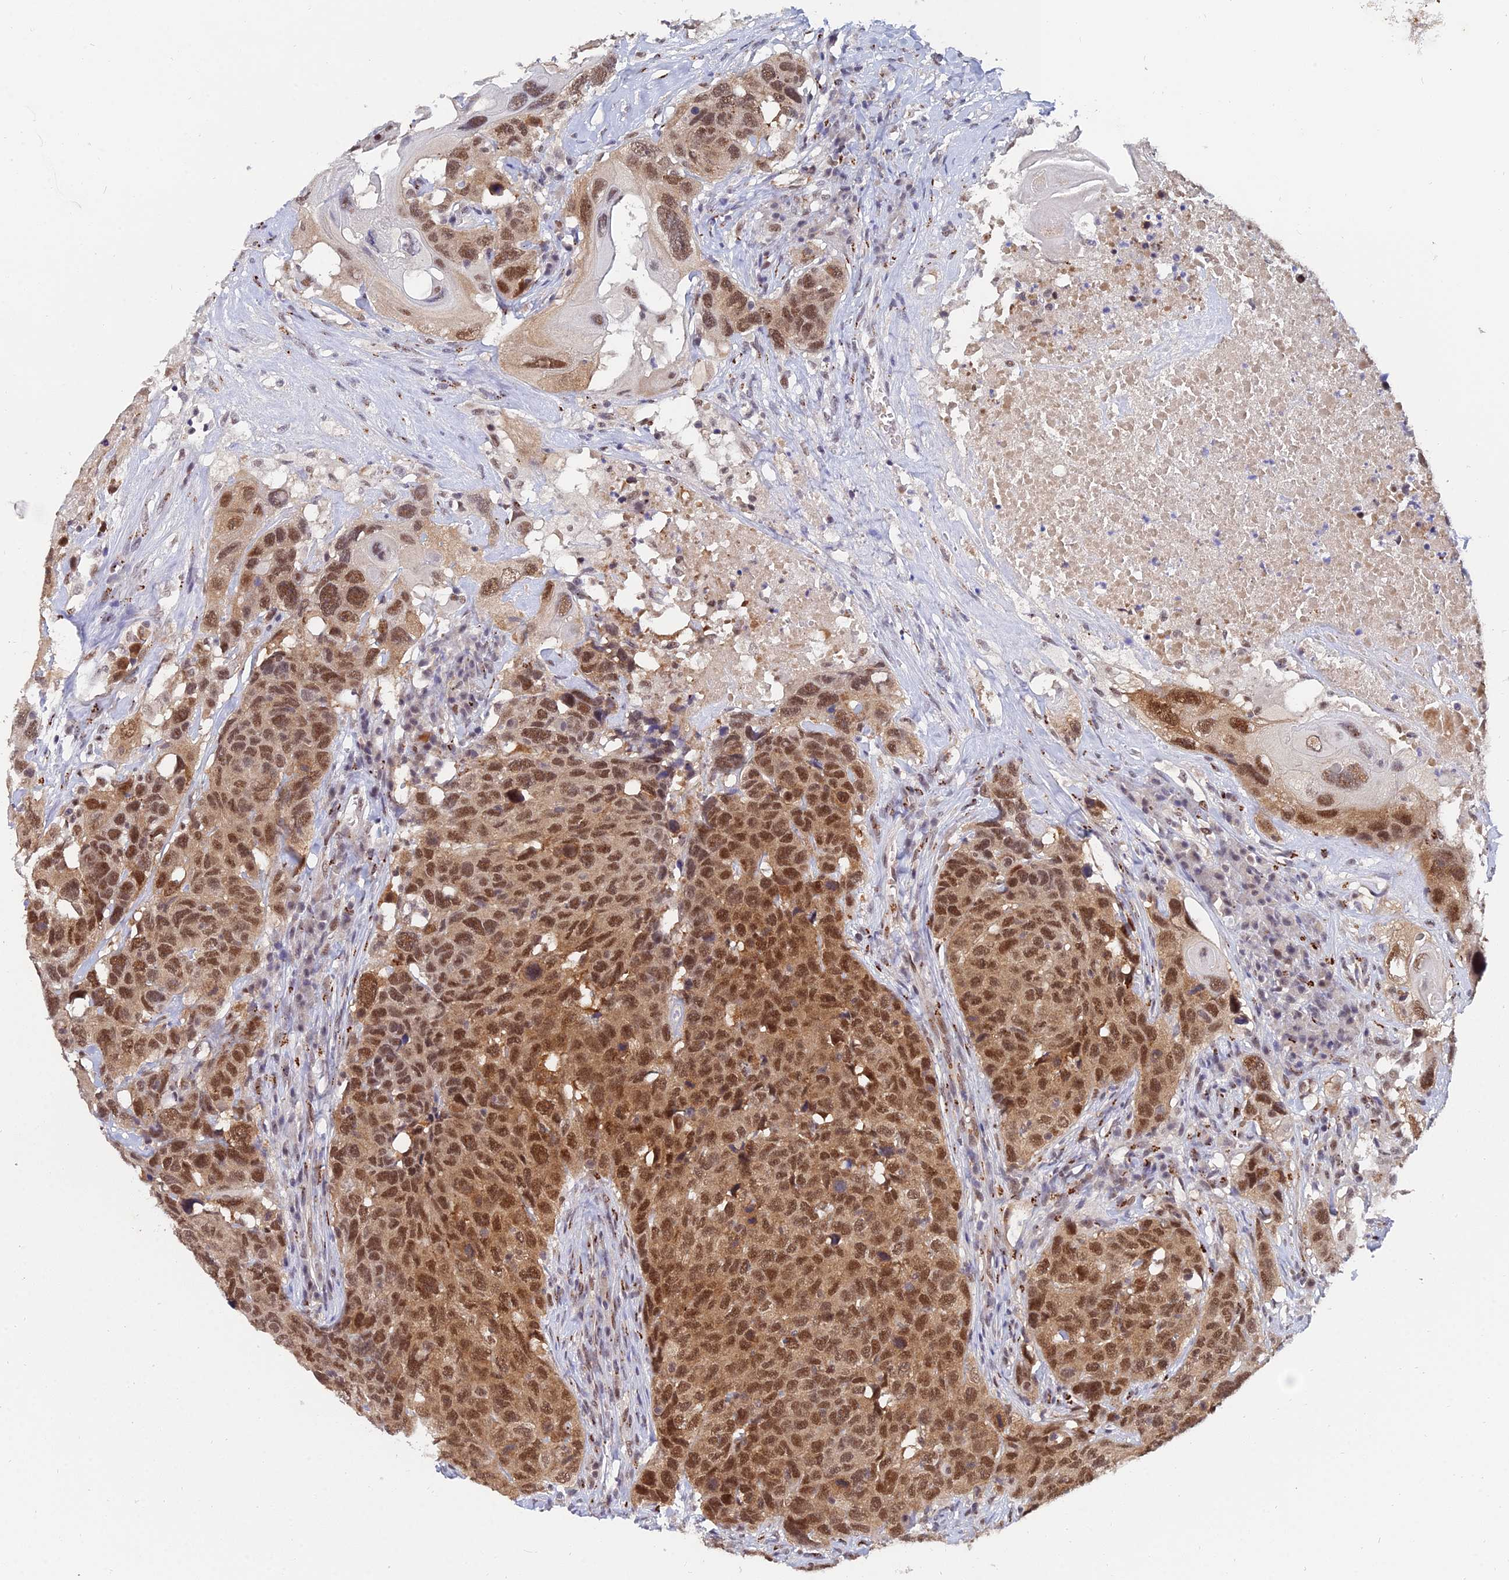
{"staining": {"intensity": "strong", "quantity": ">75%", "location": "cytoplasmic/membranous,nuclear"}, "tissue": "head and neck cancer", "cell_type": "Tumor cells", "image_type": "cancer", "snomed": [{"axis": "morphology", "description": "Squamous cell carcinoma, NOS"}, {"axis": "topography", "description": "Head-Neck"}], "caption": "Protein staining of squamous cell carcinoma (head and neck) tissue displays strong cytoplasmic/membranous and nuclear positivity in about >75% of tumor cells.", "gene": "THOC3", "patient": {"sex": "male", "age": 66}}